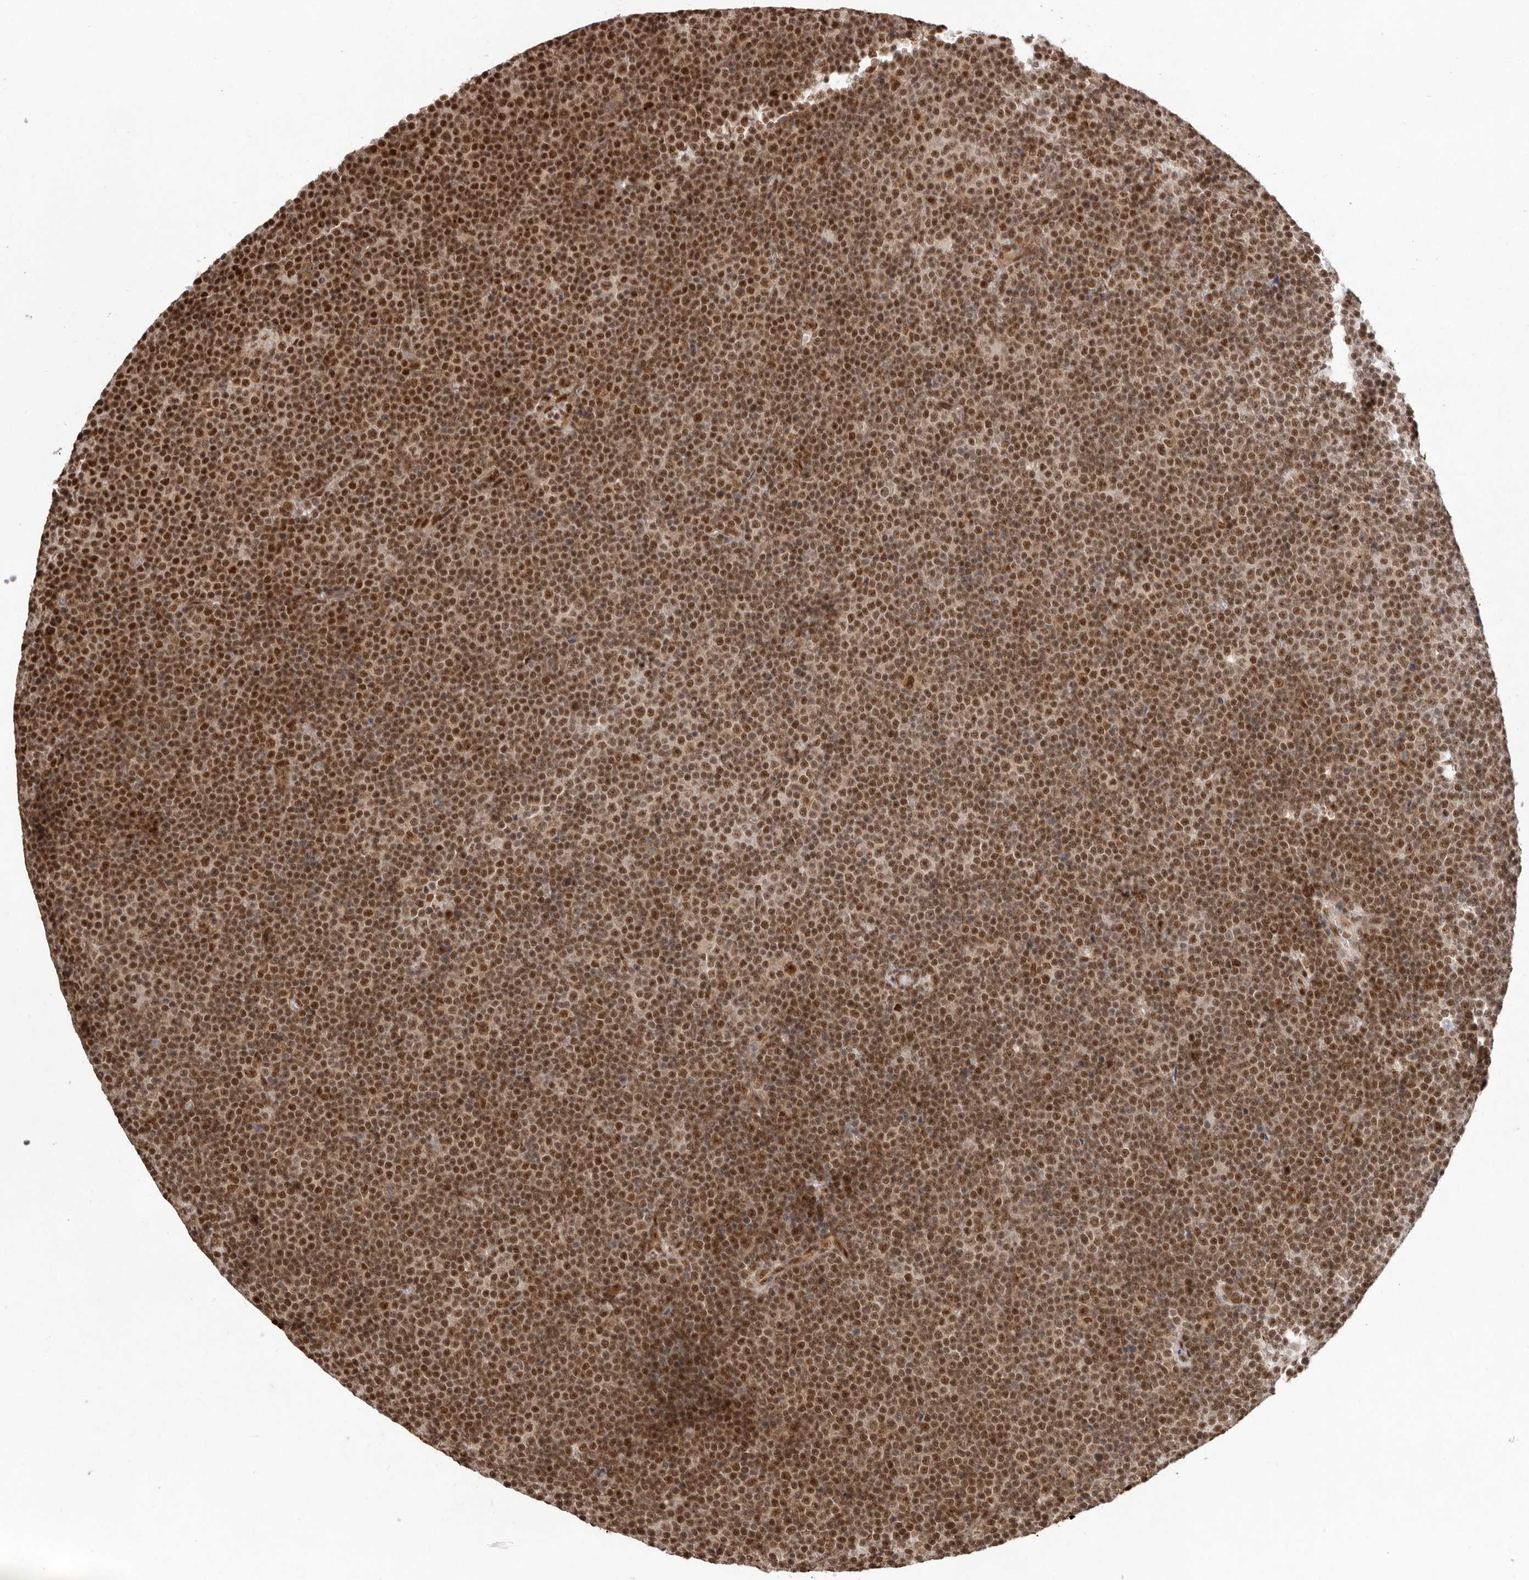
{"staining": {"intensity": "strong", "quantity": ">75%", "location": "nuclear"}, "tissue": "lymphoma", "cell_type": "Tumor cells", "image_type": "cancer", "snomed": [{"axis": "morphology", "description": "Malignant lymphoma, non-Hodgkin's type, Low grade"}, {"axis": "topography", "description": "Lymph node"}], "caption": "Lymphoma tissue demonstrates strong nuclear expression in about >75% of tumor cells, visualized by immunohistochemistry.", "gene": "CHTOP", "patient": {"sex": "female", "age": 67}}